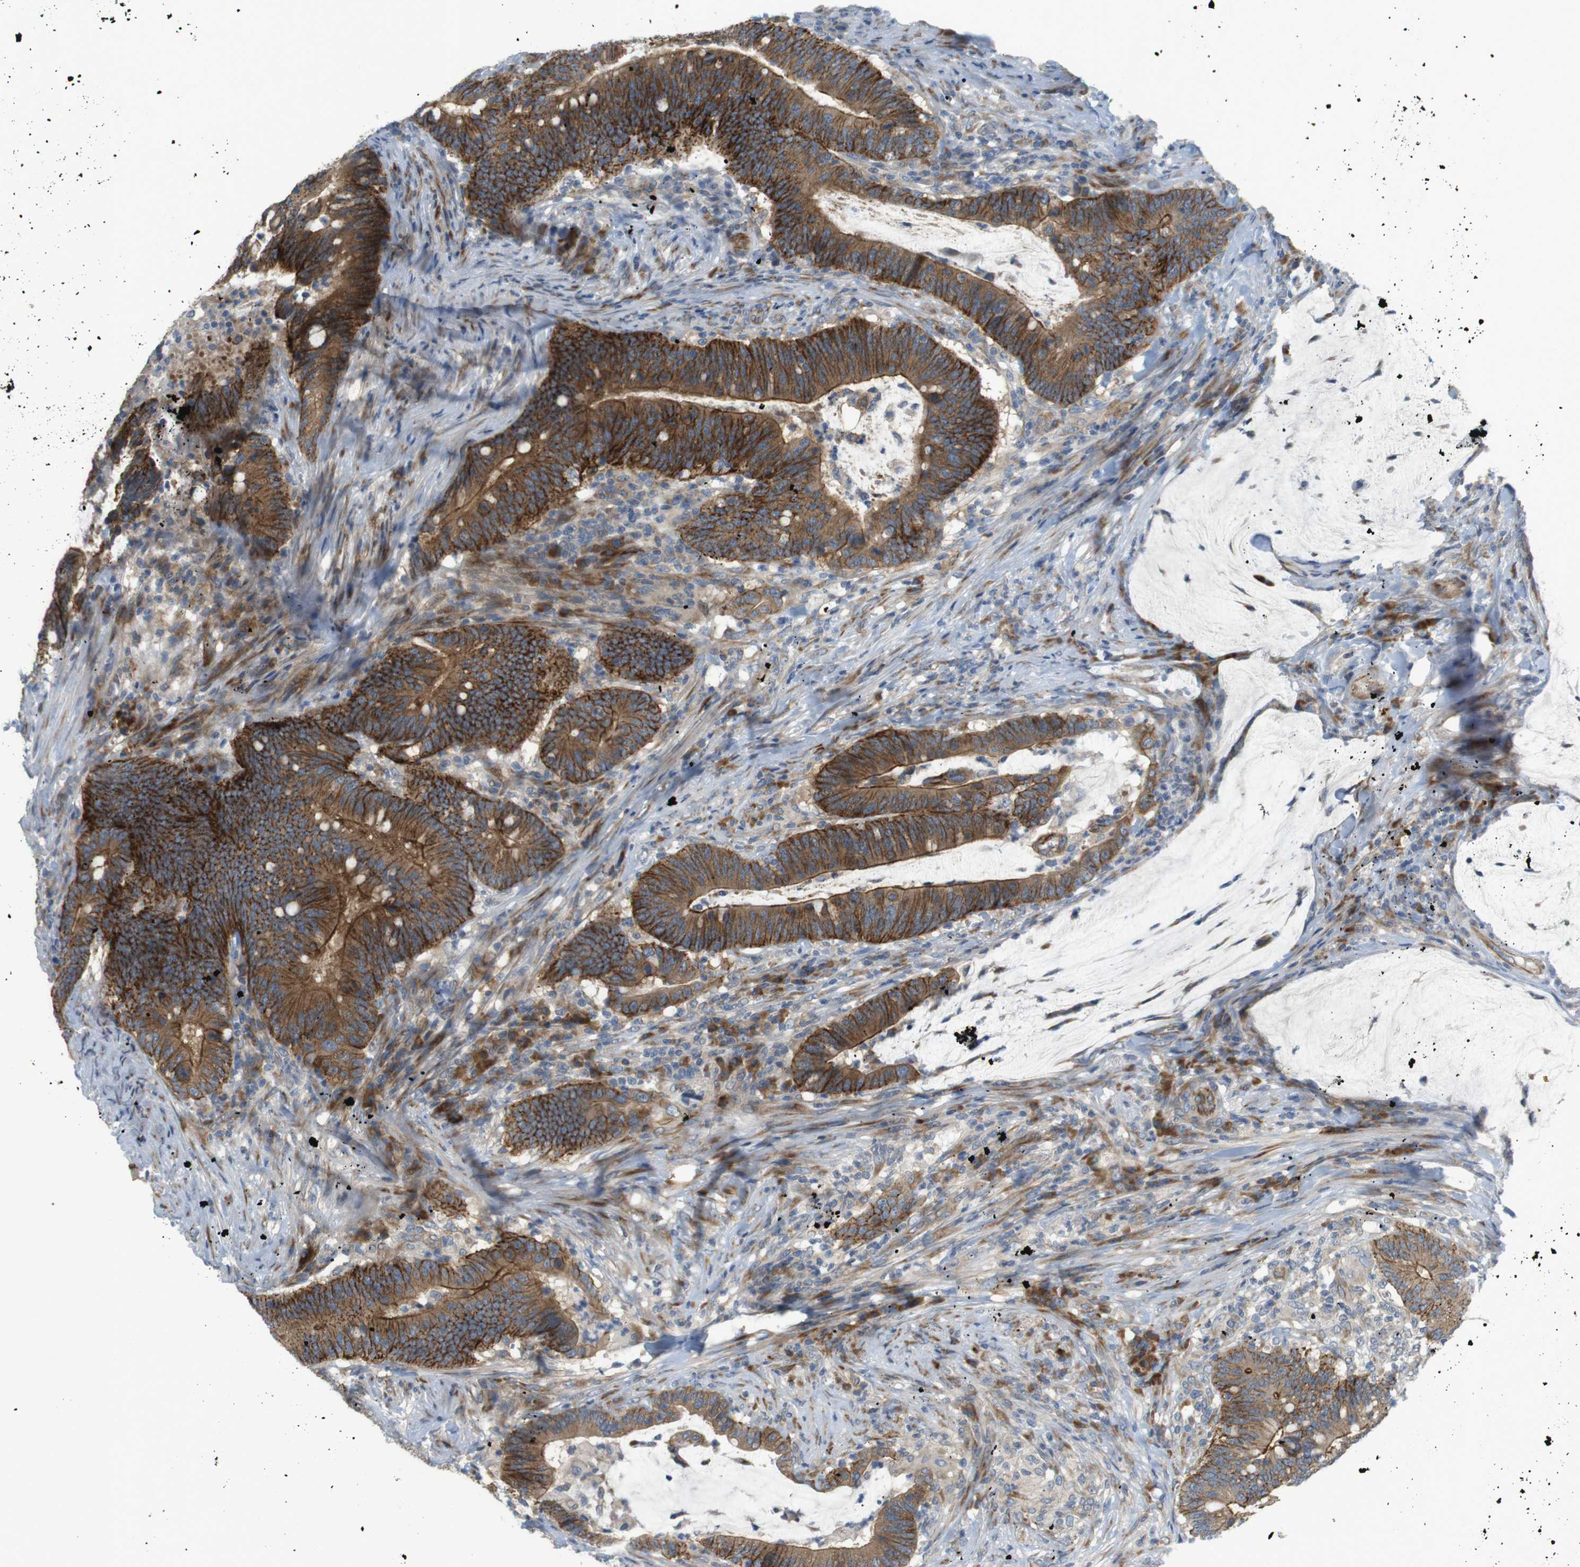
{"staining": {"intensity": "strong", "quantity": ">75%", "location": "cytoplasmic/membranous"}, "tissue": "colorectal cancer", "cell_type": "Tumor cells", "image_type": "cancer", "snomed": [{"axis": "morphology", "description": "Normal tissue, NOS"}, {"axis": "morphology", "description": "Adenocarcinoma, NOS"}, {"axis": "topography", "description": "Colon"}], "caption": "About >75% of tumor cells in adenocarcinoma (colorectal) exhibit strong cytoplasmic/membranous protein expression as visualized by brown immunohistochemical staining.", "gene": "GJC3", "patient": {"sex": "female", "age": 66}}